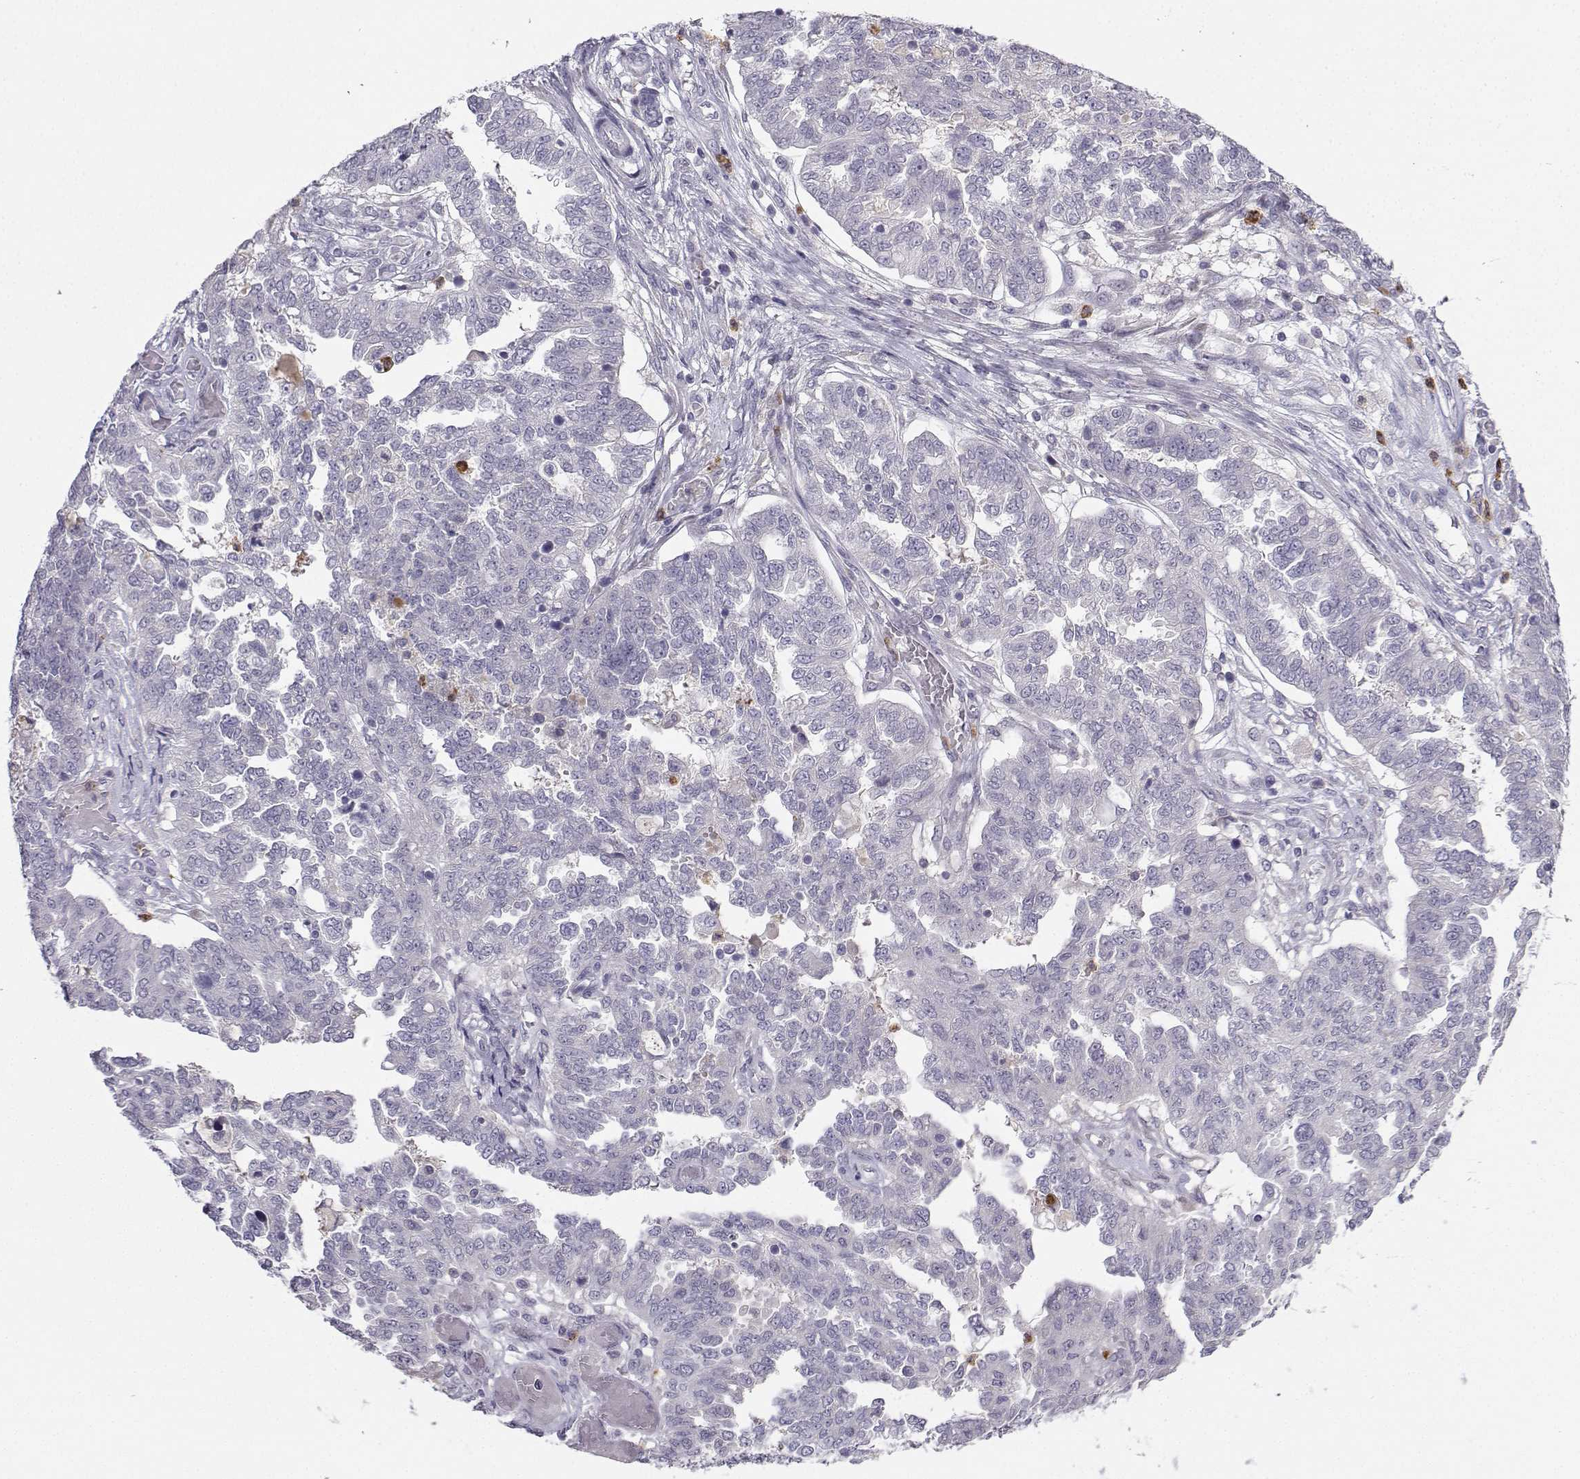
{"staining": {"intensity": "negative", "quantity": "none", "location": "none"}, "tissue": "ovarian cancer", "cell_type": "Tumor cells", "image_type": "cancer", "snomed": [{"axis": "morphology", "description": "Cystadenocarcinoma, serous, NOS"}, {"axis": "topography", "description": "Ovary"}], "caption": "Immunohistochemistry (IHC) micrograph of human ovarian cancer stained for a protein (brown), which exhibits no expression in tumor cells.", "gene": "CALY", "patient": {"sex": "female", "age": 67}}